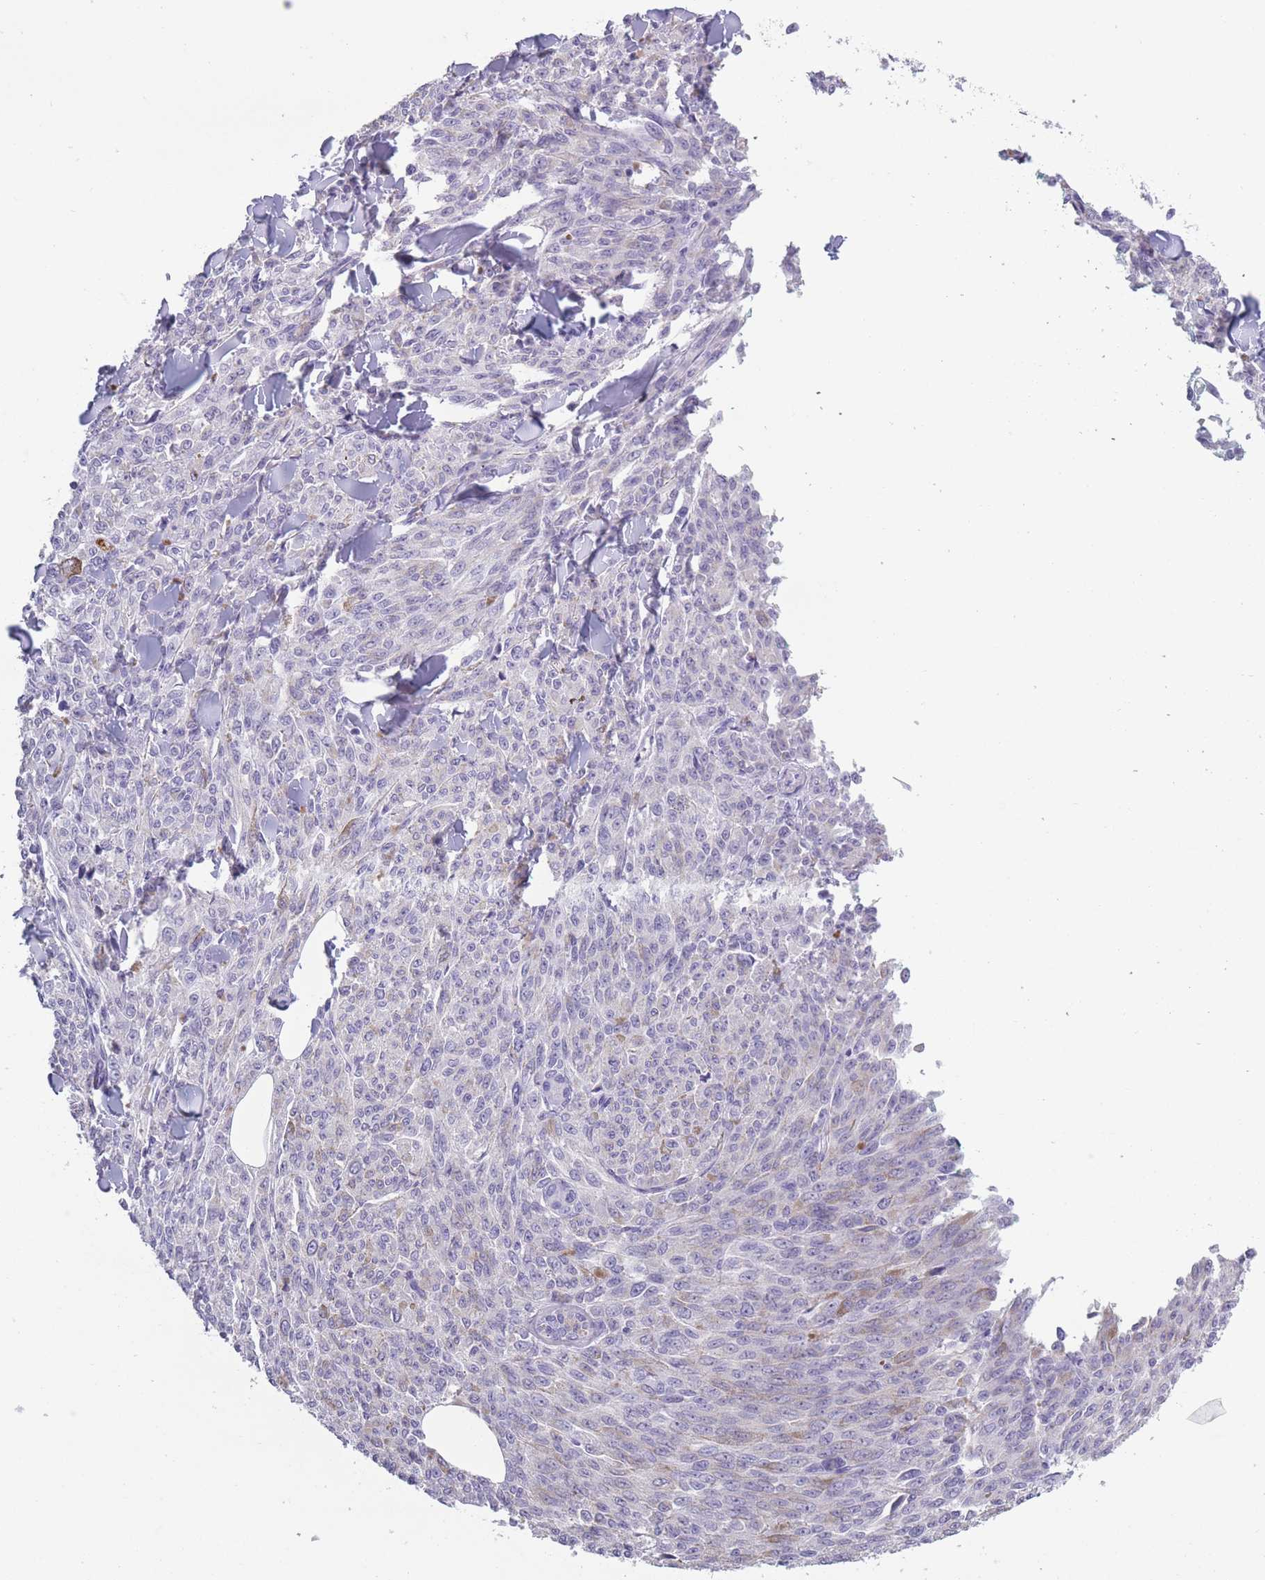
{"staining": {"intensity": "negative", "quantity": "none", "location": "none"}, "tissue": "melanoma", "cell_type": "Tumor cells", "image_type": "cancer", "snomed": [{"axis": "morphology", "description": "Malignant melanoma, NOS"}, {"axis": "topography", "description": "Skin"}], "caption": "There is no significant expression in tumor cells of malignant melanoma.", "gene": "OR7C1", "patient": {"sex": "female", "age": 52}}